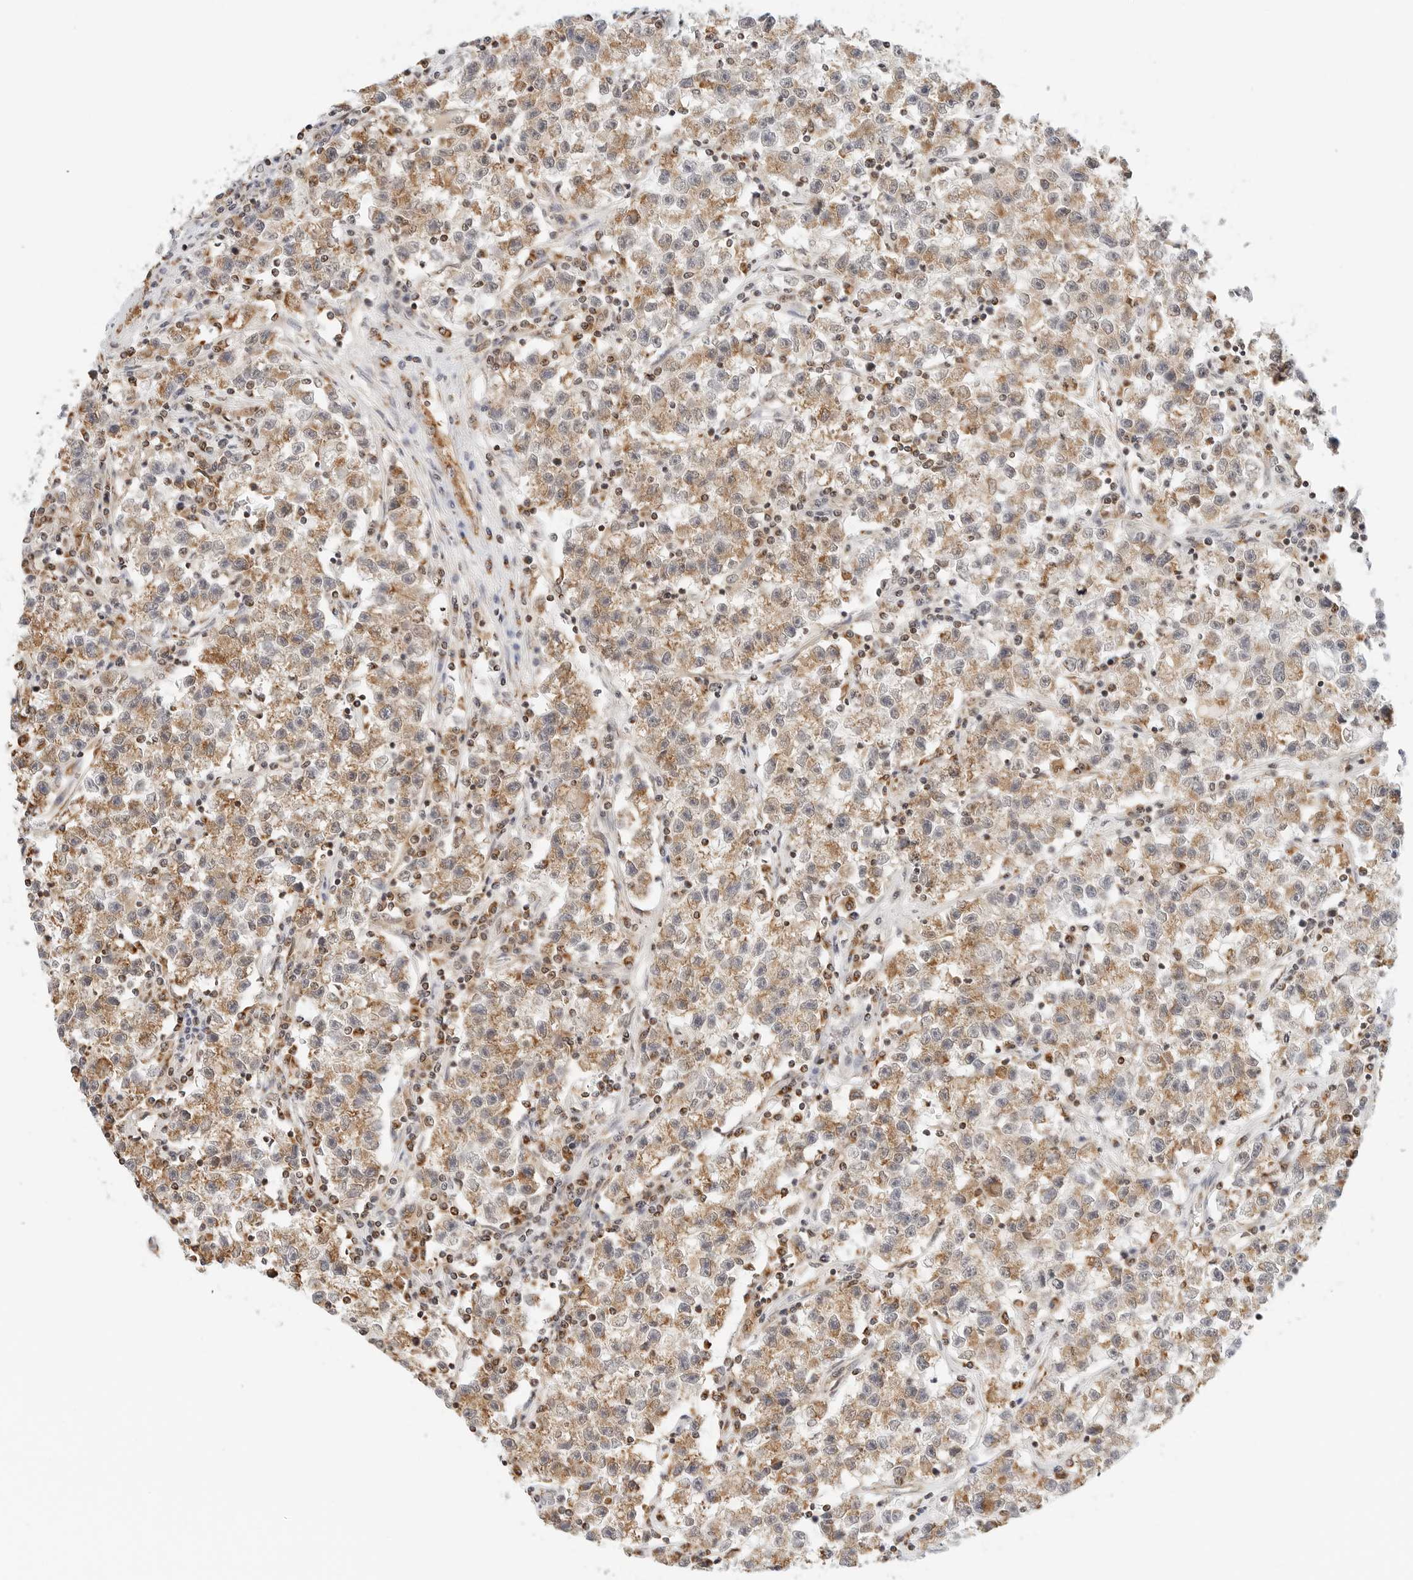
{"staining": {"intensity": "moderate", "quantity": ">75%", "location": "cytoplasmic/membranous"}, "tissue": "testis cancer", "cell_type": "Tumor cells", "image_type": "cancer", "snomed": [{"axis": "morphology", "description": "Seminoma, NOS"}, {"axis": "topography", "description": "Testis"}], "caption": "DAB immunohistochemical staining of human seminoma (testis) shows moderate cytoplasmic/membranous protein positivity in about >75% of tumor cells. (IHC, brightfield microscopy, high magnification).", "gene": "ATL1", "patient": {"sex": "male", "age": 22}}